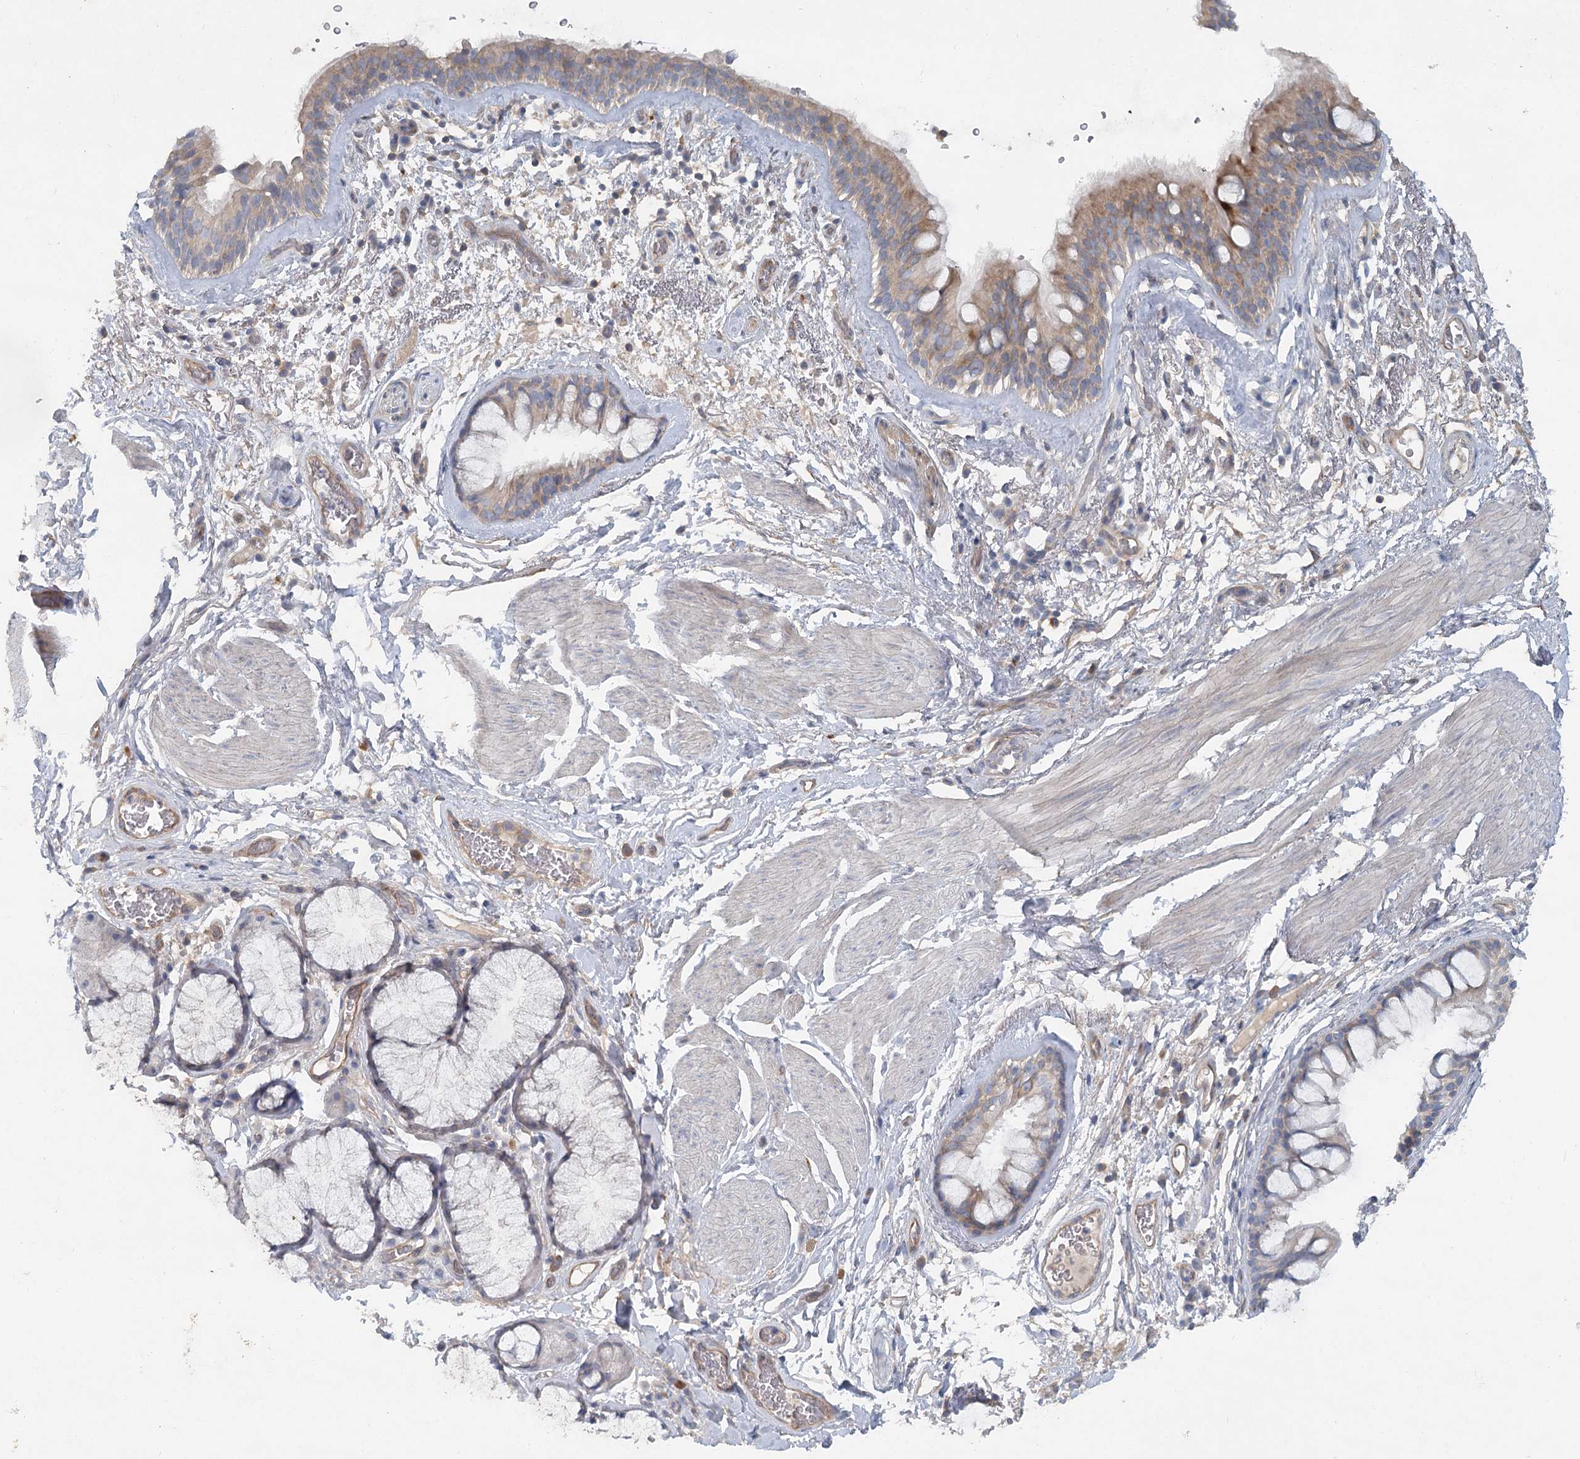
{"staining": {"intensity": "weak", "quantity": "25%-75%", "location": "cytoplasmic/membranous"}, "tissue": "bronchus", "cell_type": "Respiratory epithelial cells", "image_type": "normal", "snomed": [{"axis": "morphology", "description": "Normal tissue, NOS"}, {"axis": "topography", "description": "Cartilage tissue"}], "caption": "Bronchus stained with a brown dye demonstrates weak cytoplasmic/membranous positive positivity in approximately 25%-75% of respiratory epithelial cells.", "gene": "DNMBP", "patient": {"sex": "female", "age": 63}}